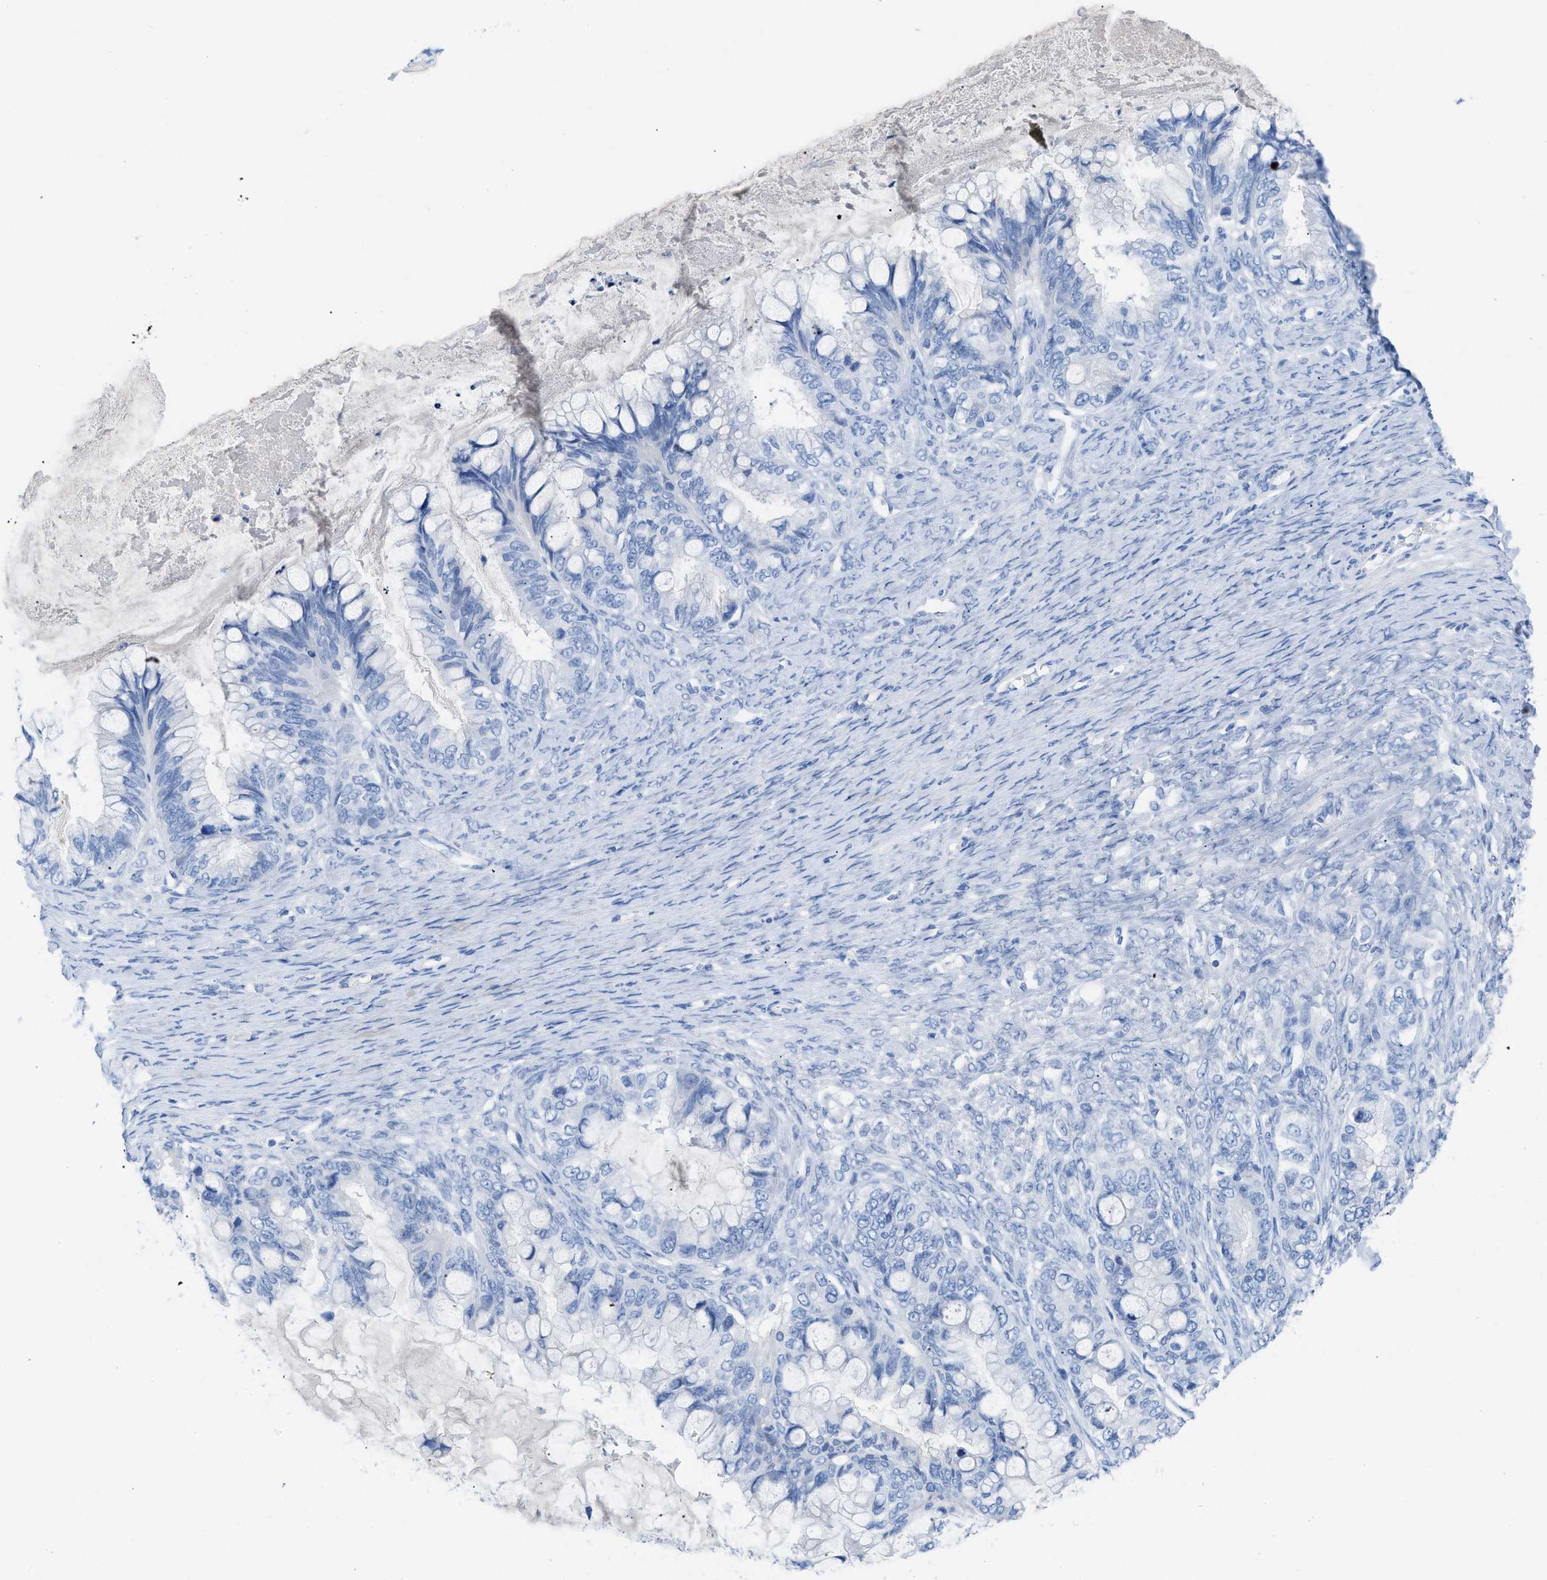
{"staining": {"intensity": "negative", "quantity": "none", "location": "none"}, "tissue": "ovarian cancer", "cell_type": "Tumor cells", "image_type": "cancer", "snomed": [{"axis": "morphology", "description": "Cystadenocarcinoma, mucinous, NOS"}, {"axis": "topography", "description": "Ovary"}], "caption": "The immunohistochemistry histopathology image has no significant staining in tumor cells of mucinous cystadenocarcinoma (ovarian) tissue. (DAB IHC, high magnification).", "gene": "TCL1A", "patient": {"sex": "female", "age": 80}}